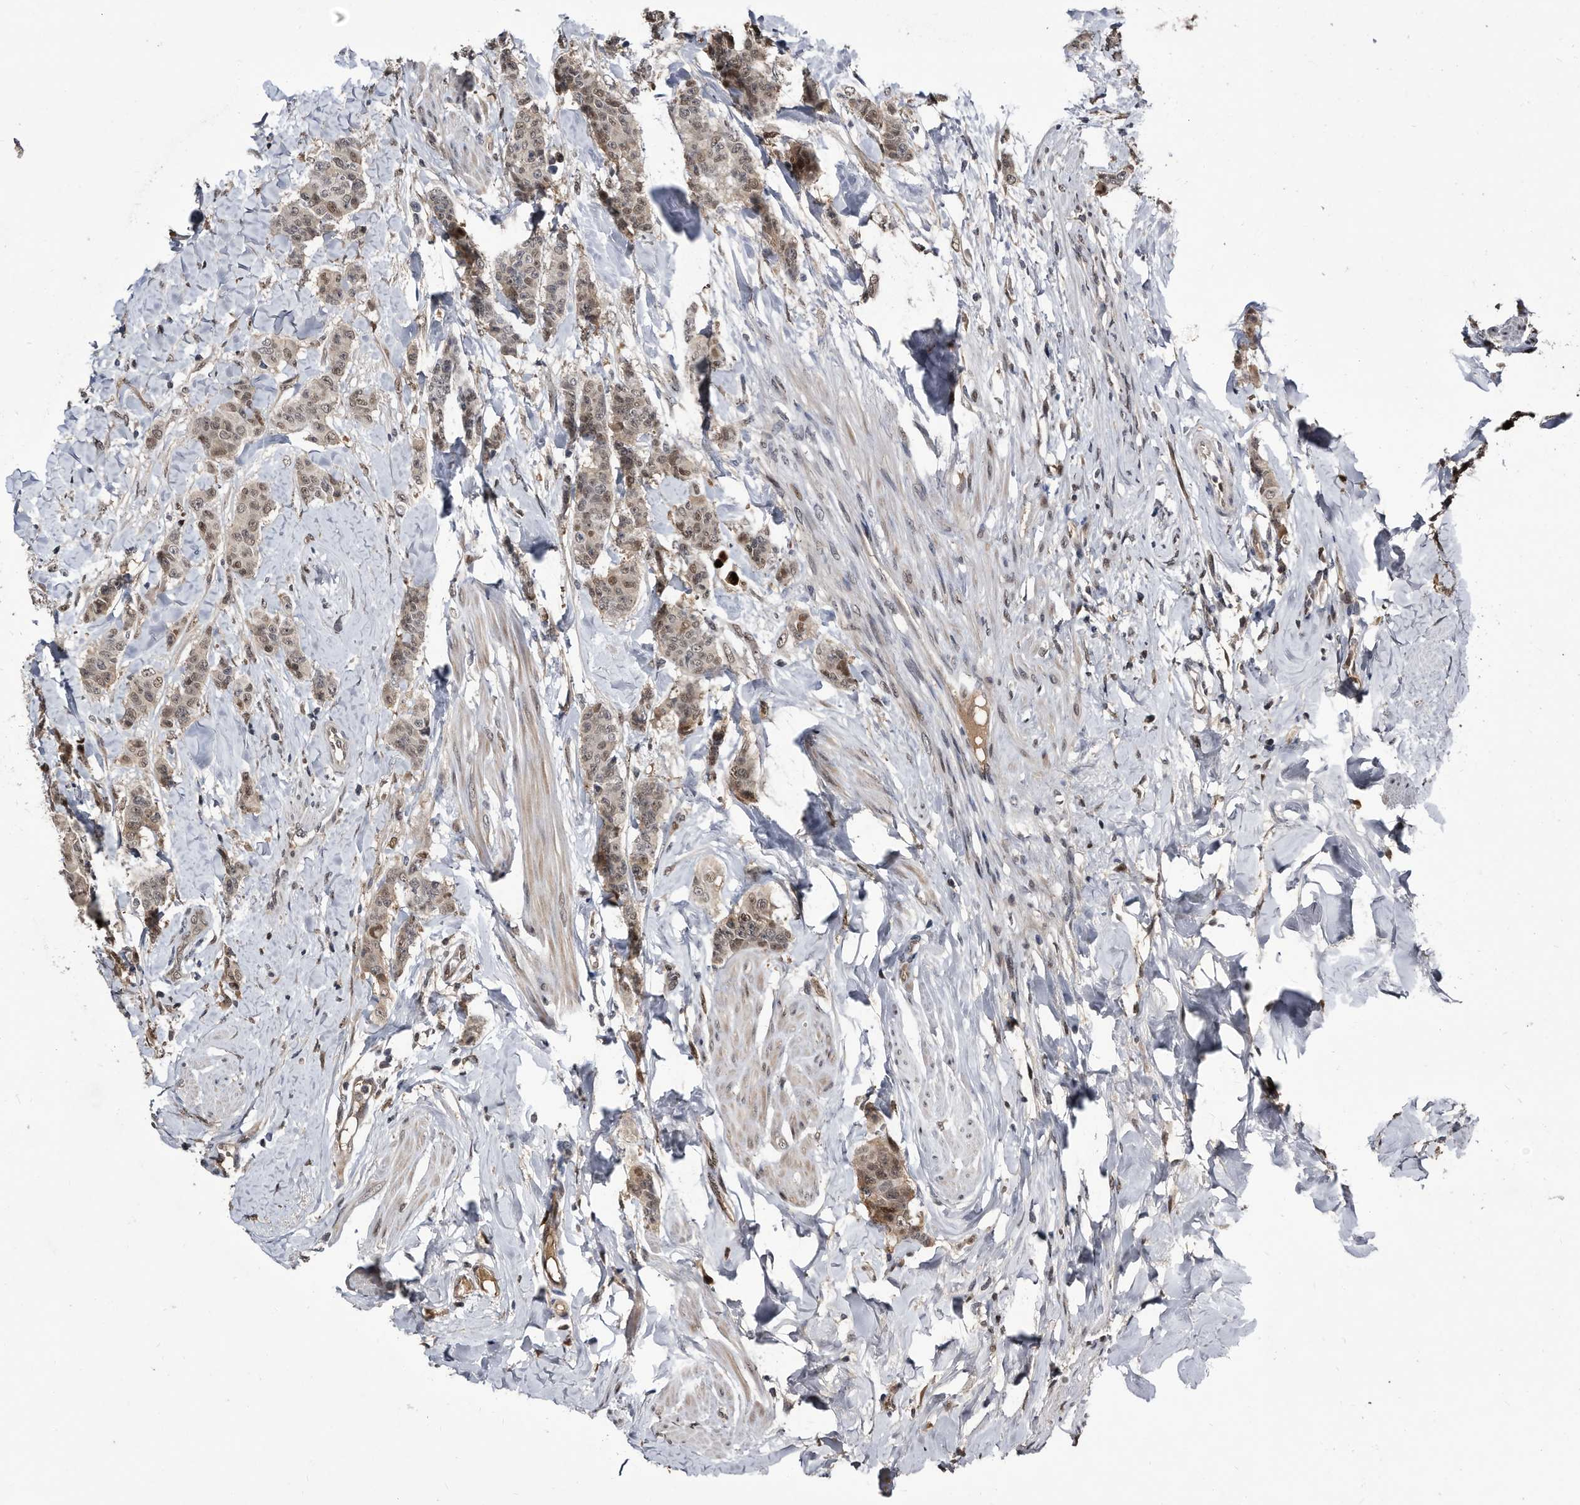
{"staining": {"intensity": "moderate", "quantity": ">75%", "location": "cytoplasmic/membranous,nuclear"}, "tissue": "breast cancer", "cell_type": "Tumor cells", "image_type": "cancer", "snomed": [{"axis": "morphology", "description": "Duct carcinoma"}, {"axis": "topography", "description": "Breast"}], "caption": "A photomicrograph showing moderate cytoplasmic/membranous and nuclear positivity in approximately >75% of tumor cells in breast cancer (intraductal carcinoma), as visualized by brown immunohistochemical staining.", "gene": "RAD23B", "patient": {"sex": "female", "age": 40}}